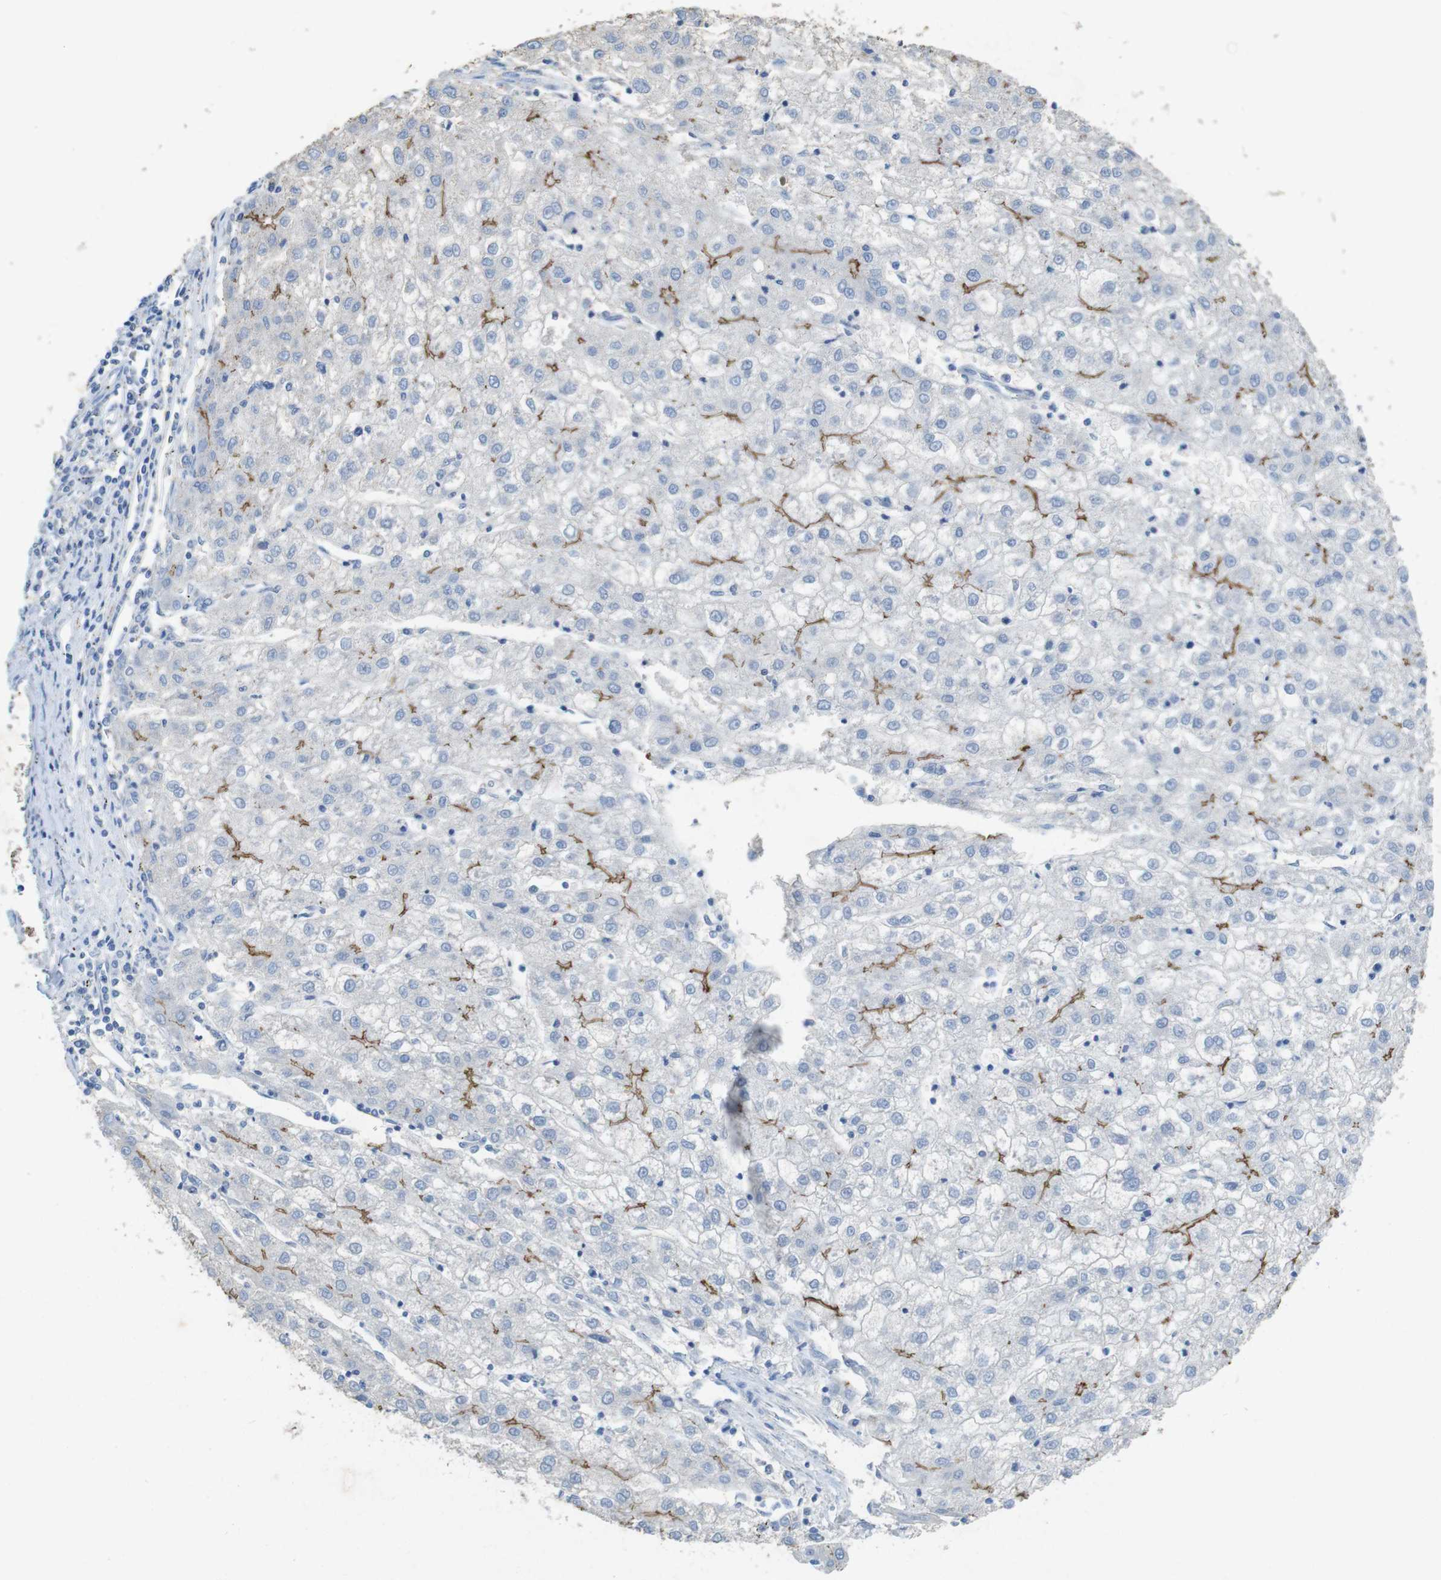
{"staining": {"intensity": "moderate", "quantity": "25%-75%", "location": "cytoplasmic/membranous"}, "tissue": "liver cancer", "cell_type": "Tumor cells", "image_type": "cancer", "snomed": [{"axis": "morphology", "description": "Carcinoma, Hepatocellular, NOS"}, {"axis": "topography", "description": "Liver"}], "caption": "Protein analysis of liver hepatocellular carcinoma tissue exhibits moderate cytoplasmic/membranous positivity in approximately 25%-75% of tumor cells. Immunohistochemistry stains the protein of interest in brown and the nuclei are stained blue.", "gene": "TJP3", "patient": {"sex": "male", "age": 72}}